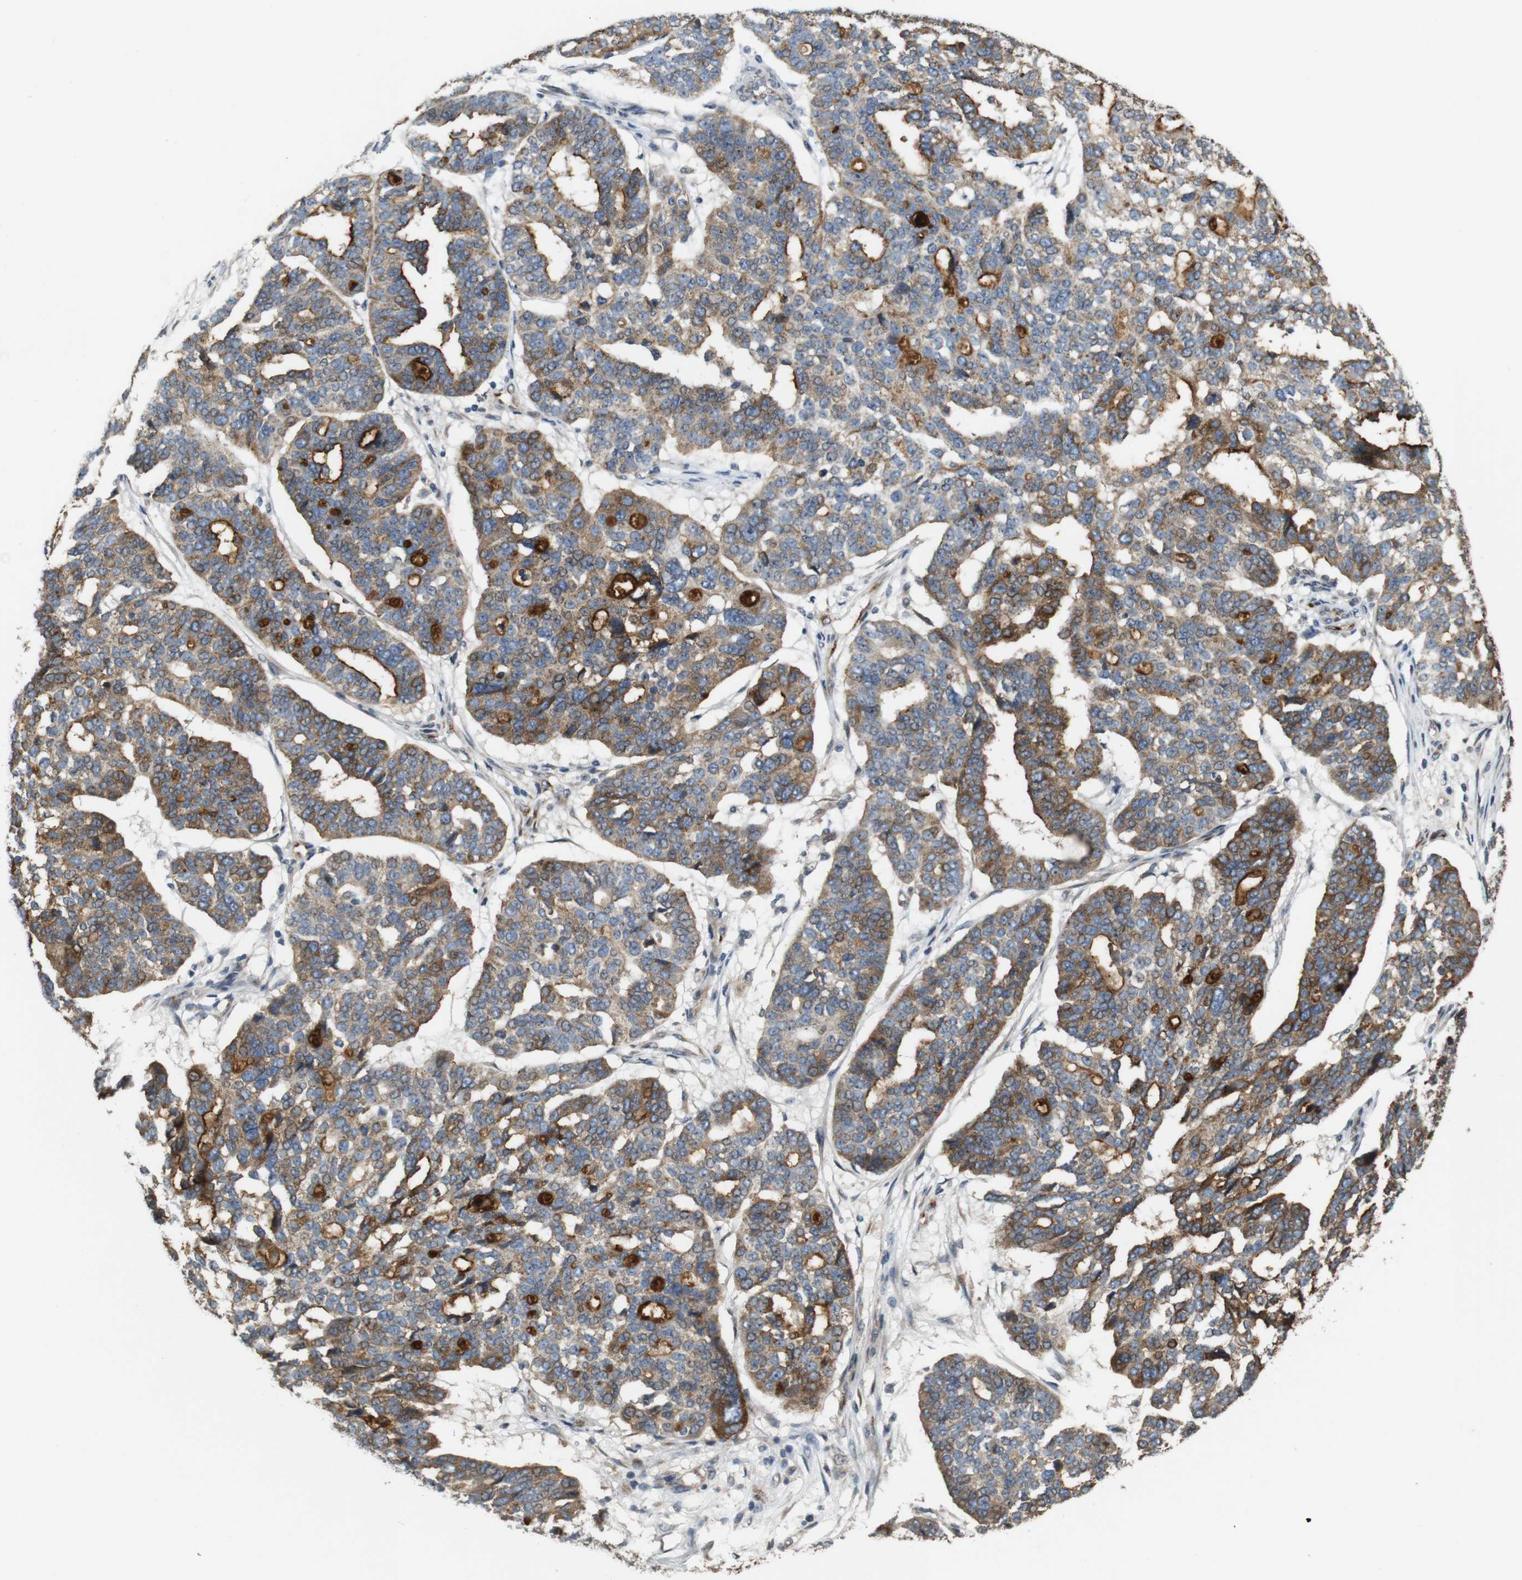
{"staining": {"intensity": "moderate", "quantity": ">75%", "location": "cytoplasmic/membranous"}, "tissue": "ovarian cancer", "cell_type": "Tumor cells", "image_type": "cancer", "snomed": [{"axis": "morphology", "description": "Cystadenocarcinoma, serous, NOS"}, {"axis": "topography", "description": "Ovary"}], "caption": "High-power microscopy captured an immunohistochemistry (IHC) micrograph of serous cystadenocarcinoma (ovarian), revealing moderate cytoplasmic/membranous positivity in approximately >75% of tumor cells.", "gene": "EFCAB14", "patient": {"sex": "female", "age": 59}}